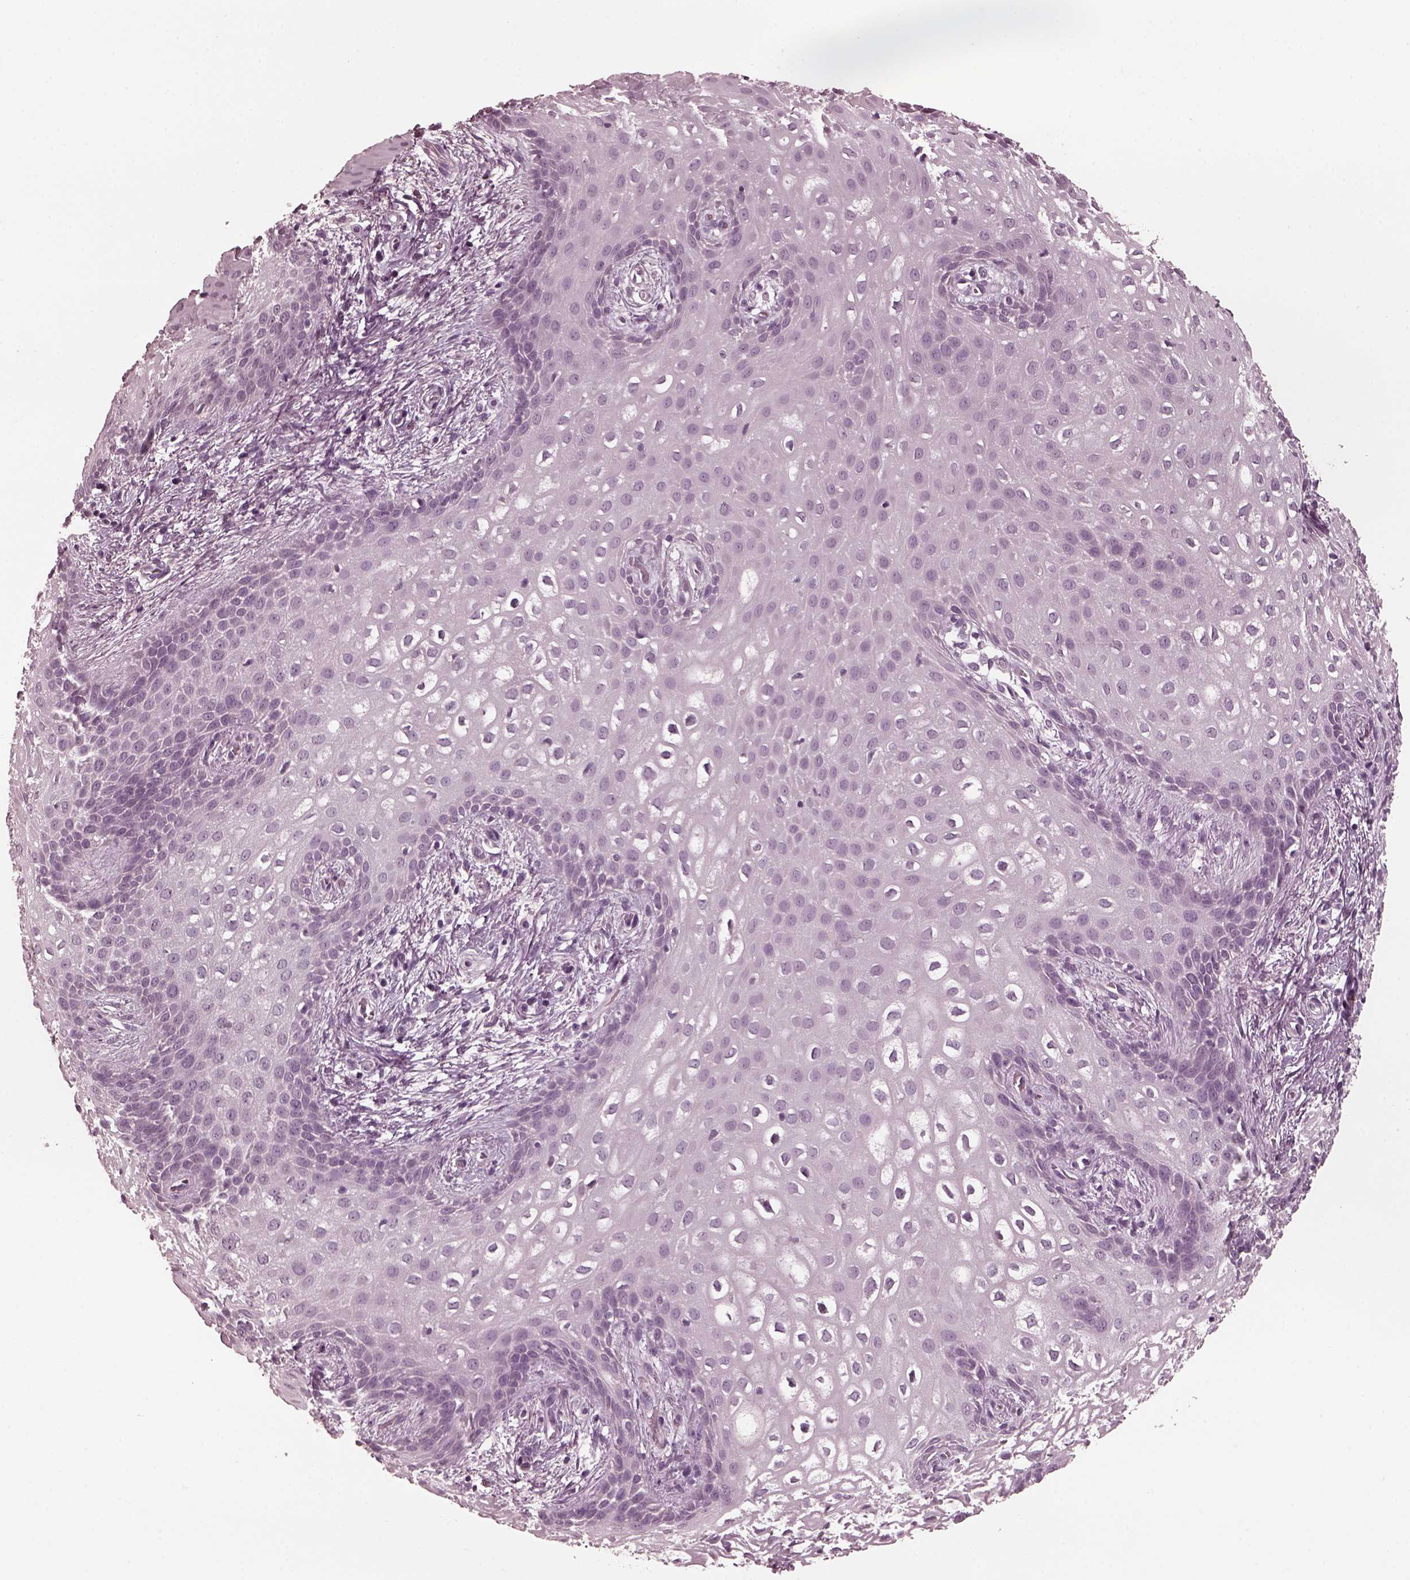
{"staining": {"intensity": "negative", "quantity": "none", "location": "none"}, "tissue": "skin", "cell_type": "Epidermal cells", "image_type": "normal", "snomed": [{"axis": "morphology", "description": "Normal tissue, NOS"}, {"axis": "topography", "description": "Anal"}], "caption": "Immunohistochemistry histopathology image of unremarkable skin: skin stained with DAB (3,3'-diaminobenzidine) reveals no significant protein expression in epidermal cells. (Stains: DAB immunohistochemistry (IHC) with hematoxylin counter stain, Microscopy: brightfield microscopy at high magnification).", "gene": "CGA", "patient": {"sex": "female", "age": 46}}